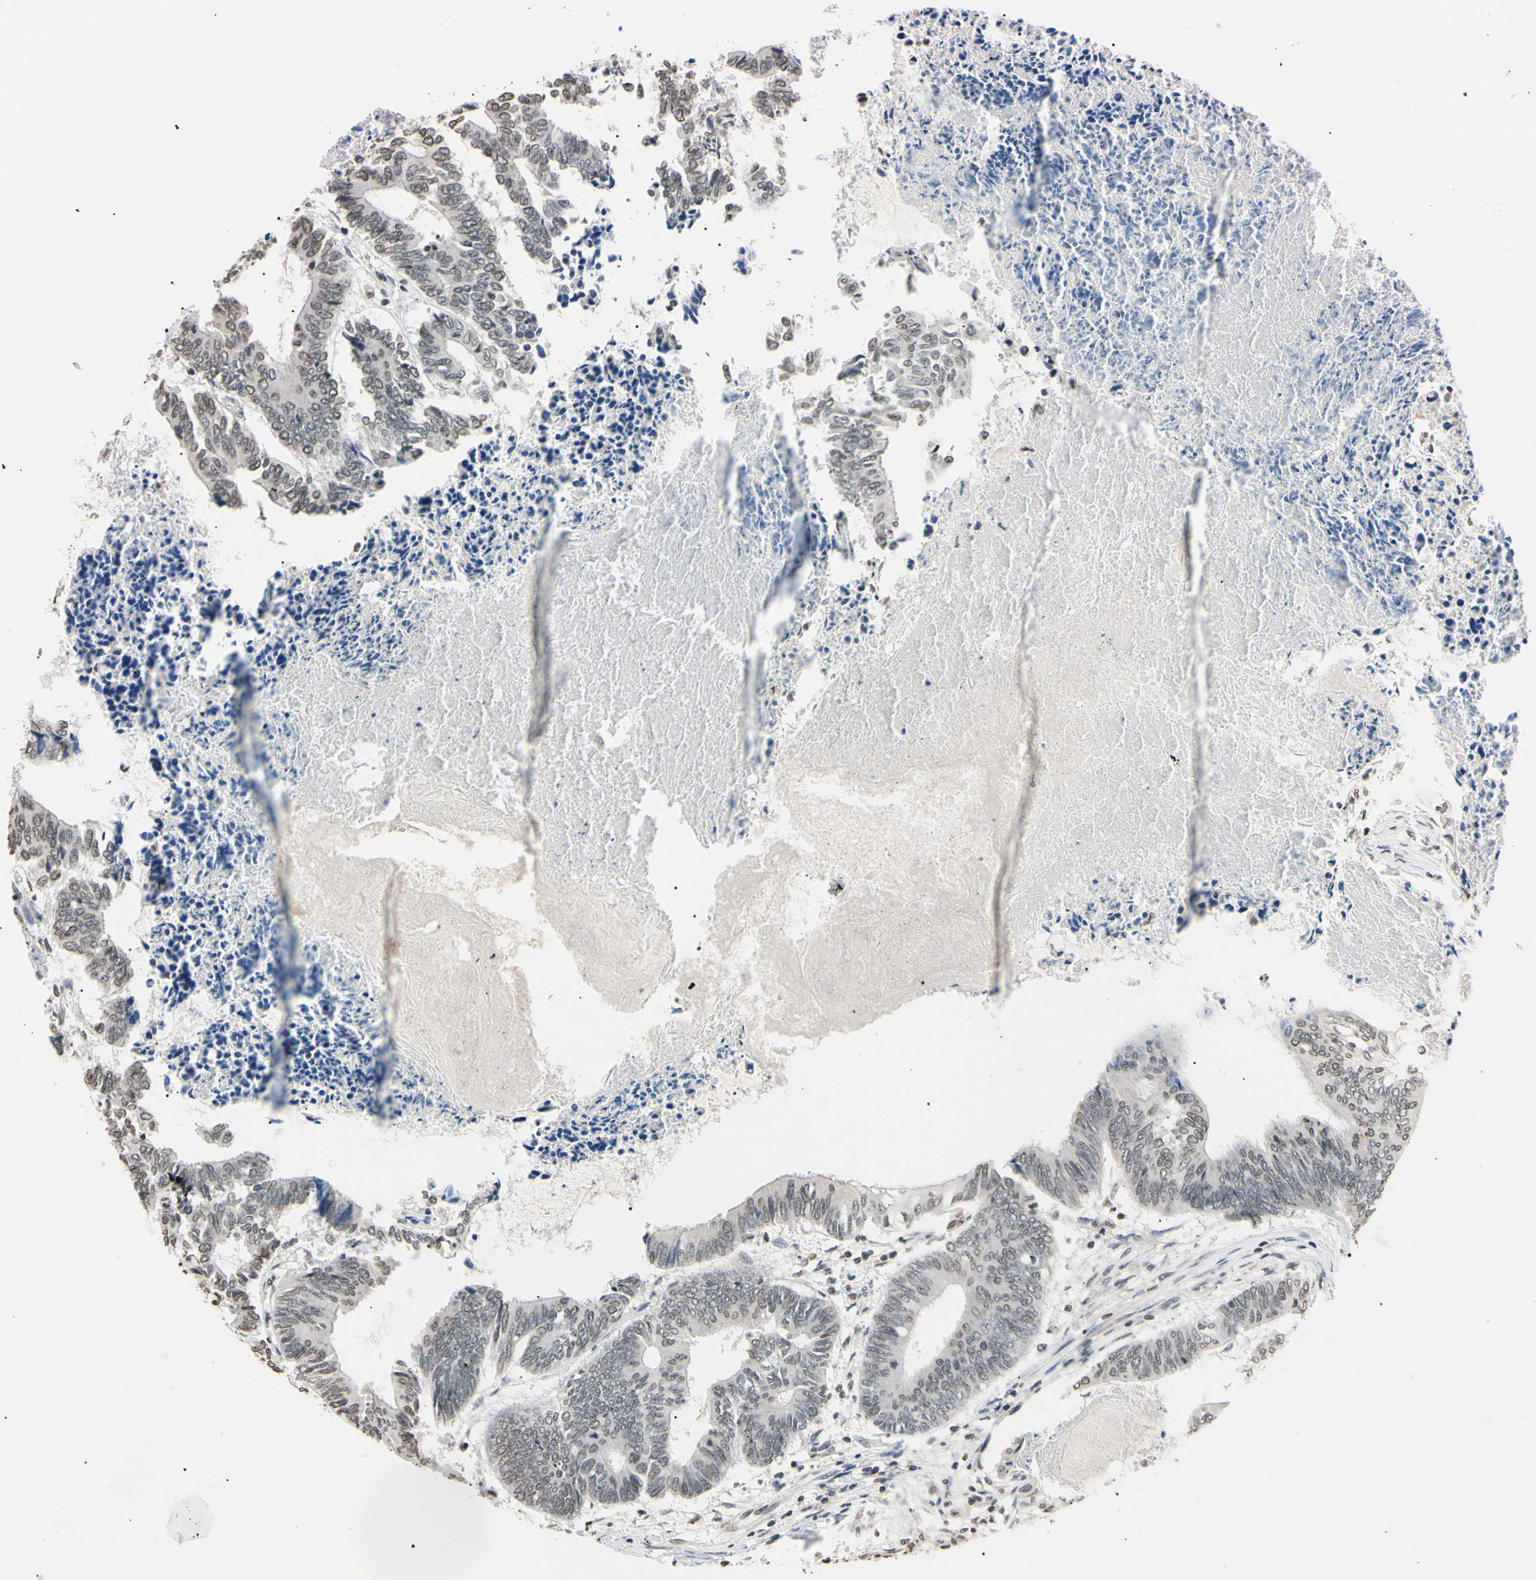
{"staining": {"intensity": "weak", "quantity": "25%-75%", "location": "nuclear"}, "tissue": "colorectal cancer", "cell_type": "Tumor cells", "image_type": "cancer", "snomed": [{"axis": "morphology", "description": "Adenocarcinoma, NOS"}, {"axis": "topography", "description": "Rectum"}], "caption": "Protein staining of adenocarcinoma (colorectal) tissue displays weak nuclear staining in about 25%-75% of tumor cells.", "gene": "CDC45", "patient": {"sex": "male", "age": 63}}